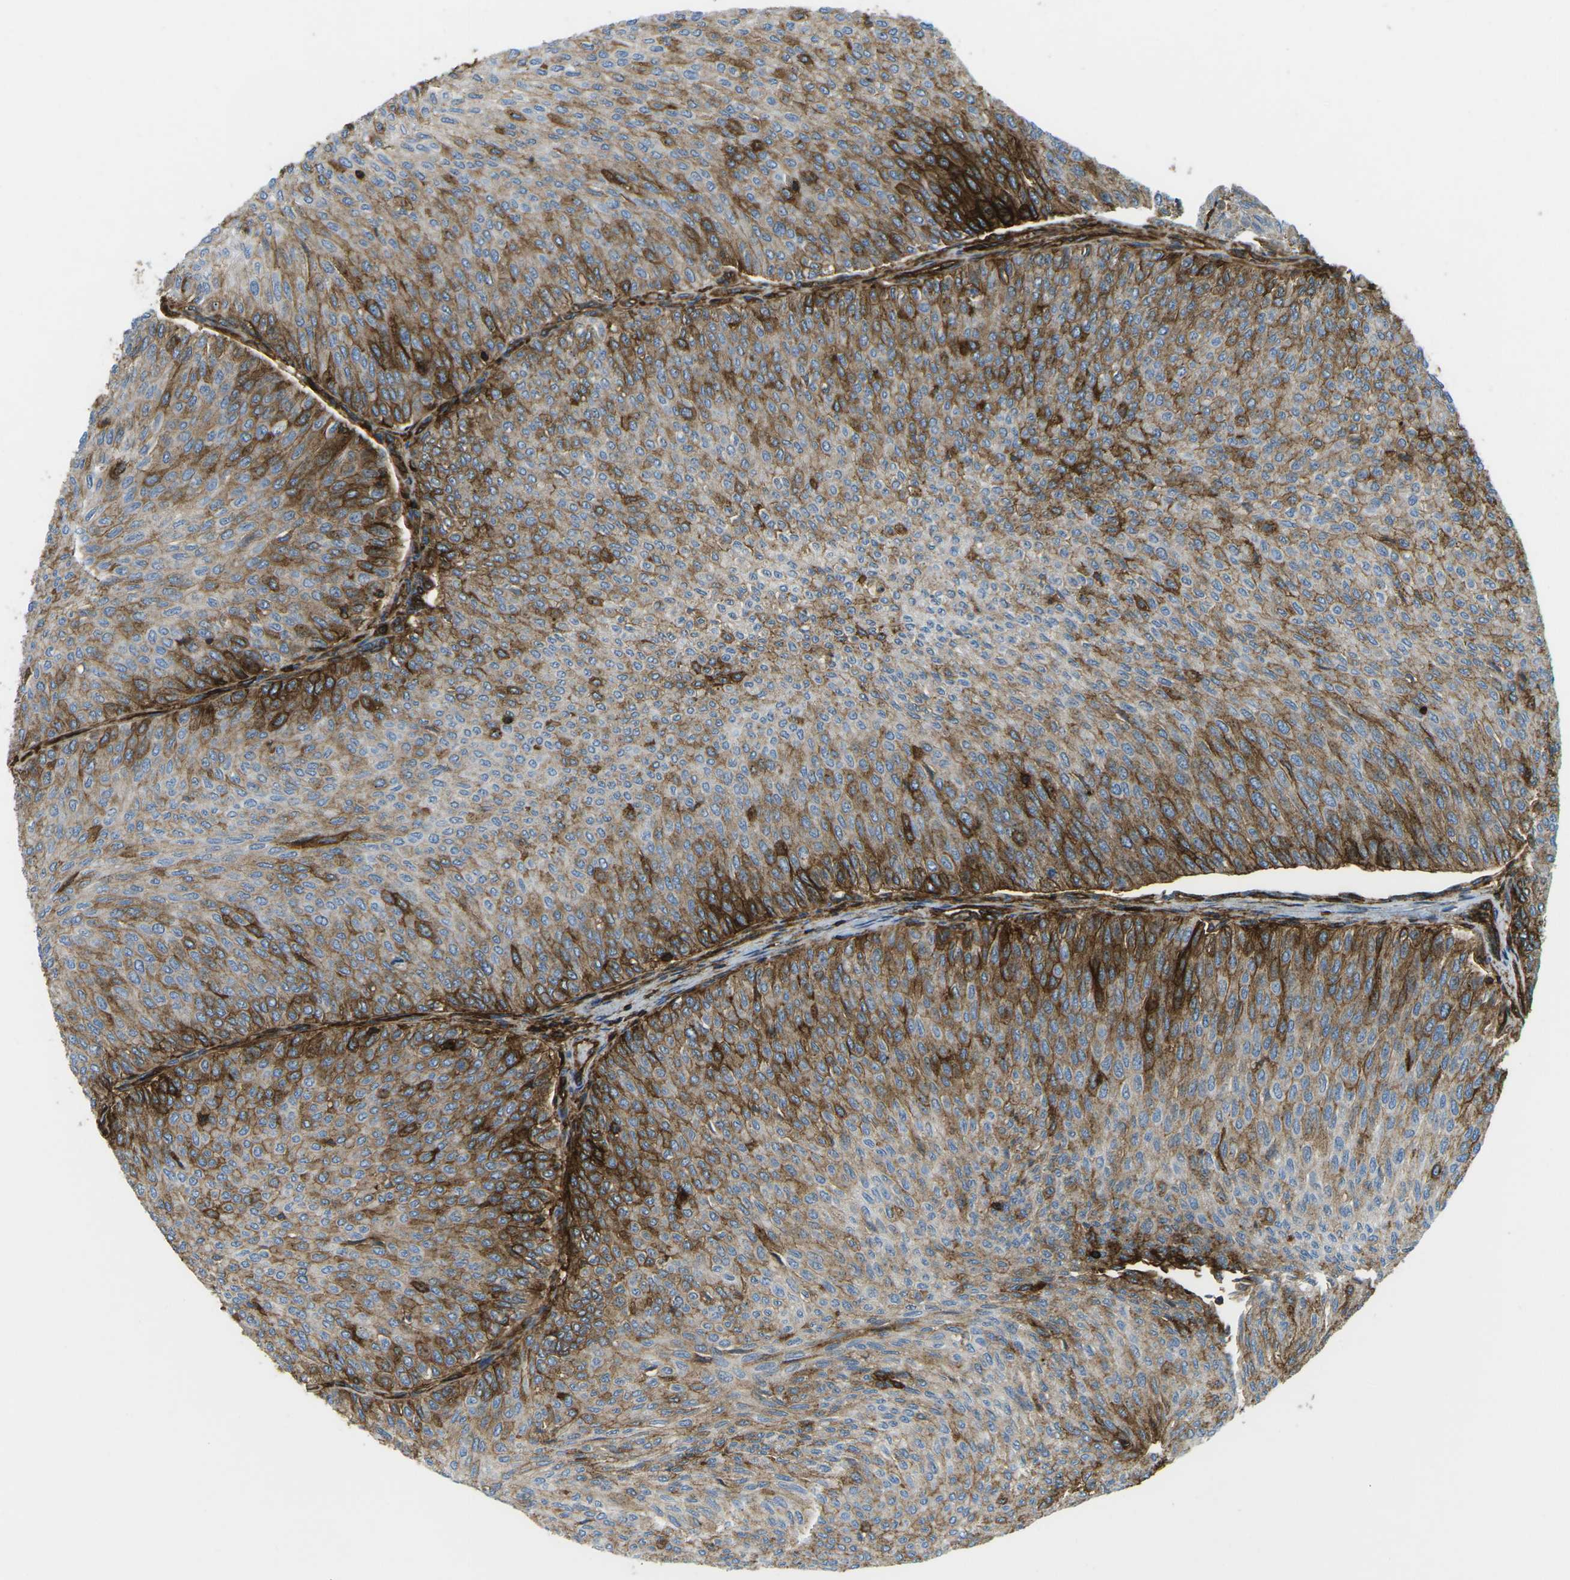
{"staining": {"intensity": "moderate", "quantity": ">75%", "location": "cytoplasmic/membranous"}, "tissue": "urothelial cancer", "cell_type": "Tumor cells", "image_type": "cancer", "snomed": [{"axis": "morphology", "description": "Urothelial carcinoma, Low grade"}, {"axis": "topography", "description": "Urinary bladder"}], "caption": "Urothelial carcinoma (low-grade) stained with DAB (3,3'-diaminobenzidine) IHC reveals medium levels of moderate cytoplasmic/membranous staining in about >75% of tumor cells. The protein is stained brown, and the nuclei are stained in blue (DAB (3,3'-diaminobenzidine) IHC with brightfield microscopy, high magnification).", "gene": "HLA-B", "patient": {"sex": "male", "age": 78}}